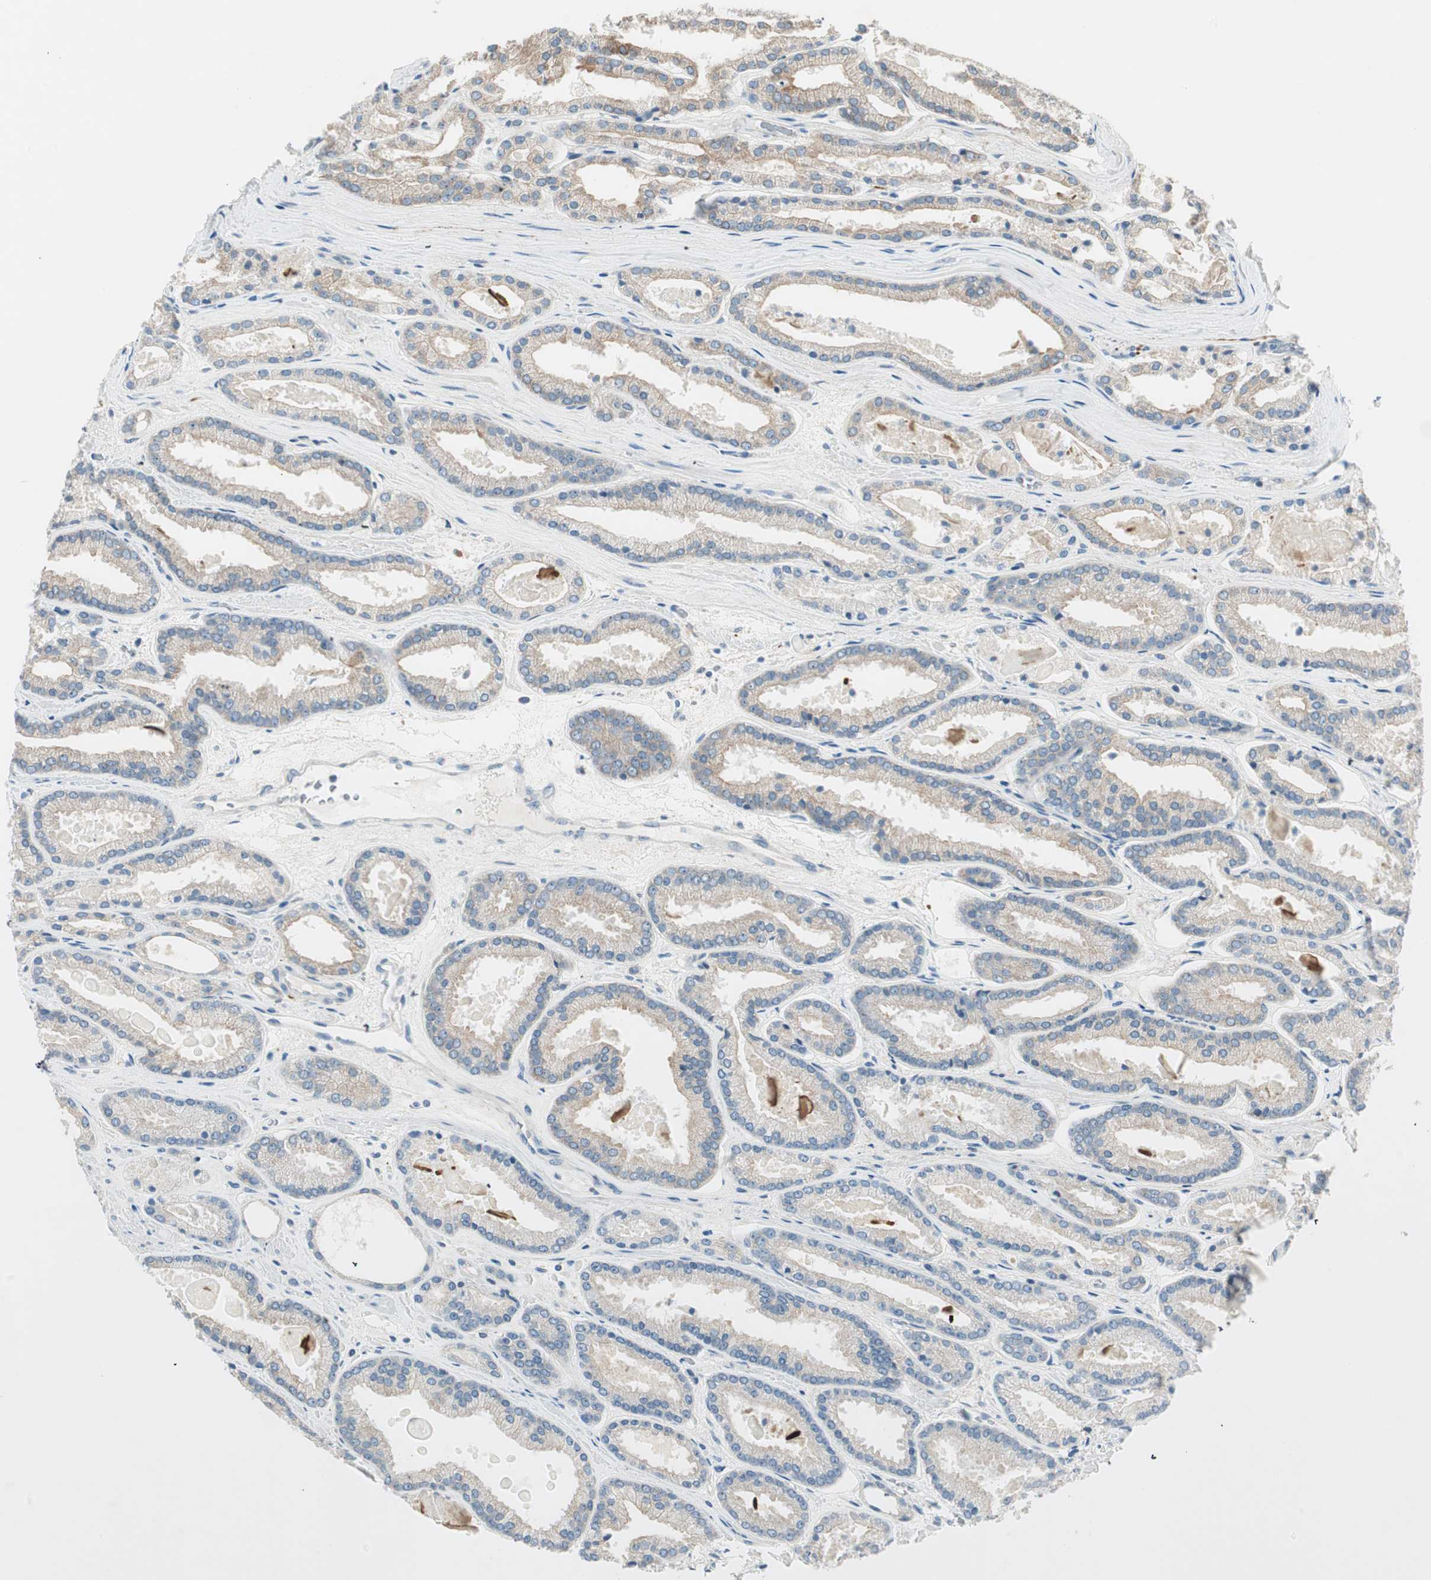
{"staining": {"intensity": "weak", "quantity": ">75%", "location": "cytoplasmic/membranous"}, "tissue": "prostate cancer", "cell_type": "Tumor cells", "image_type": "cancer", "snomed": [{"axis": "morphology", "description": "Adenocarcinoma, Low grade"}, {"axis": "topography", "description": "Prostate"}], "caption": "An immunohistochemistry micrograph of tumor tissue is shown. Protein staining in brown shows weak cytoplasmic/membranous positivity in prostate cancer within tumor cells.", "gene": "GNAO1", "patient": {"sex": "male", "age": 59}}